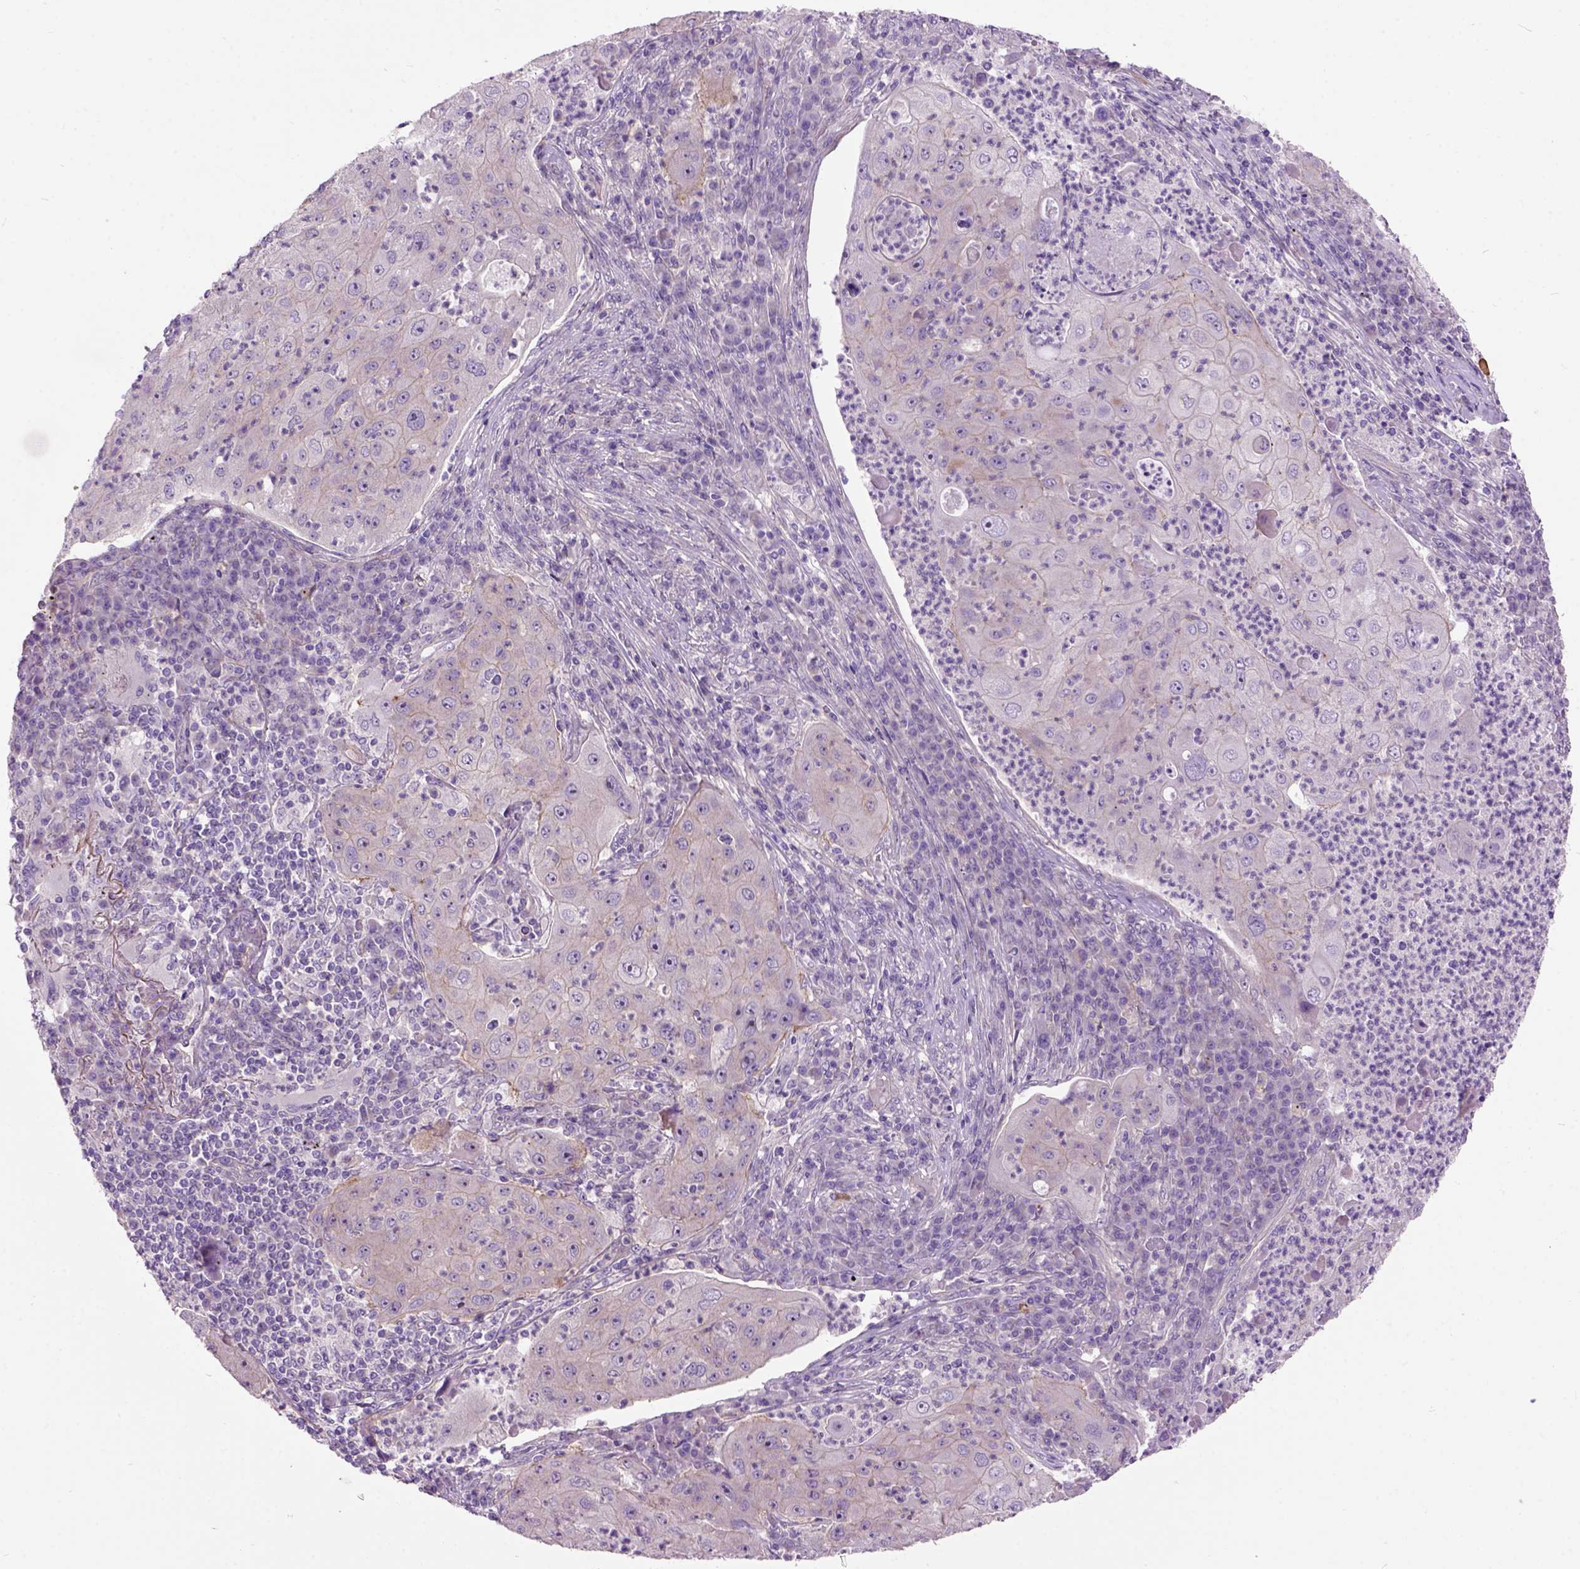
{"staining": {"intensity": "moderate", "quantity": "<25%", "location": "cytoplasmic/membranous"}, "tissue": "lung cancer", "cell_type": "Tumor cells", "image_type": "cancer", "snomed": [{"axis": "morphology", "description": "Squamous cell carcinoma, NOS"}, {"axis": "topography", "description": "Lung"}], "caption": "Protein staining demonstrates moderate cytoplasmic/membranous expression in about <25% of tumor cells in squamous cell carcinoma (lung).", "gene": "MAPT", "patient": {"sex": "female", "age": 59}}